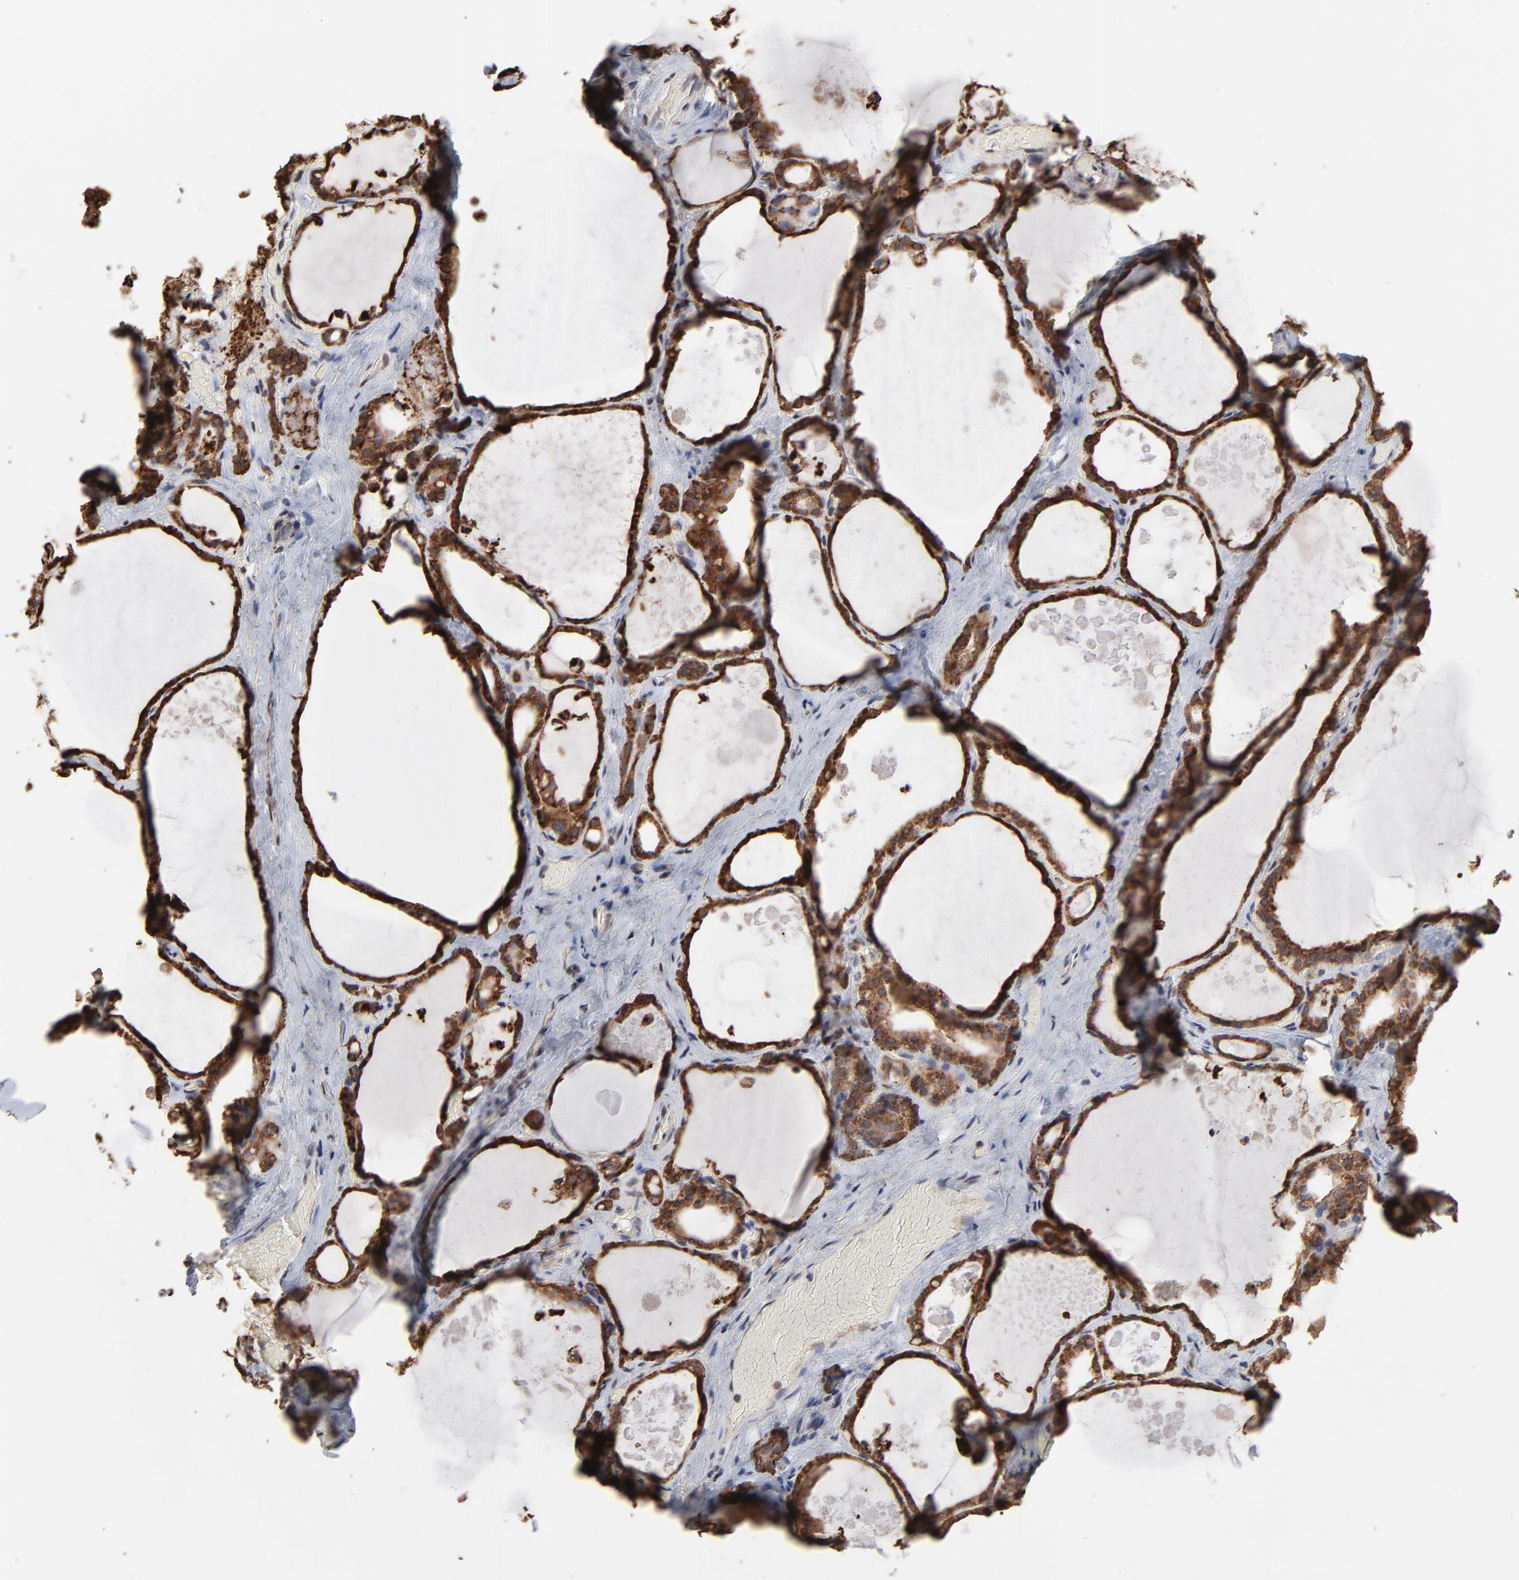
{"staining": {"intensity": "strong", "quantity": ">75%", "location": "cytoplasmic/membranous"}, "tissue": "thyroid gland", "cell_type": "Glandular cells", "image_type": "normal", "snomed": [{"axis": "morphology", "description": "Normal tissue, NOS"}, {"axis": "topography", "description": "Thyroid gland"}], "caption": "A micrograph showing strong cytoplasmic/membranous expression in about >75% of glandular cells in normal thyroid gland, as visualized by brown immunohistochemical staining.", "gene": "CHM", "patient": {"sex": "male", "age": 61}}